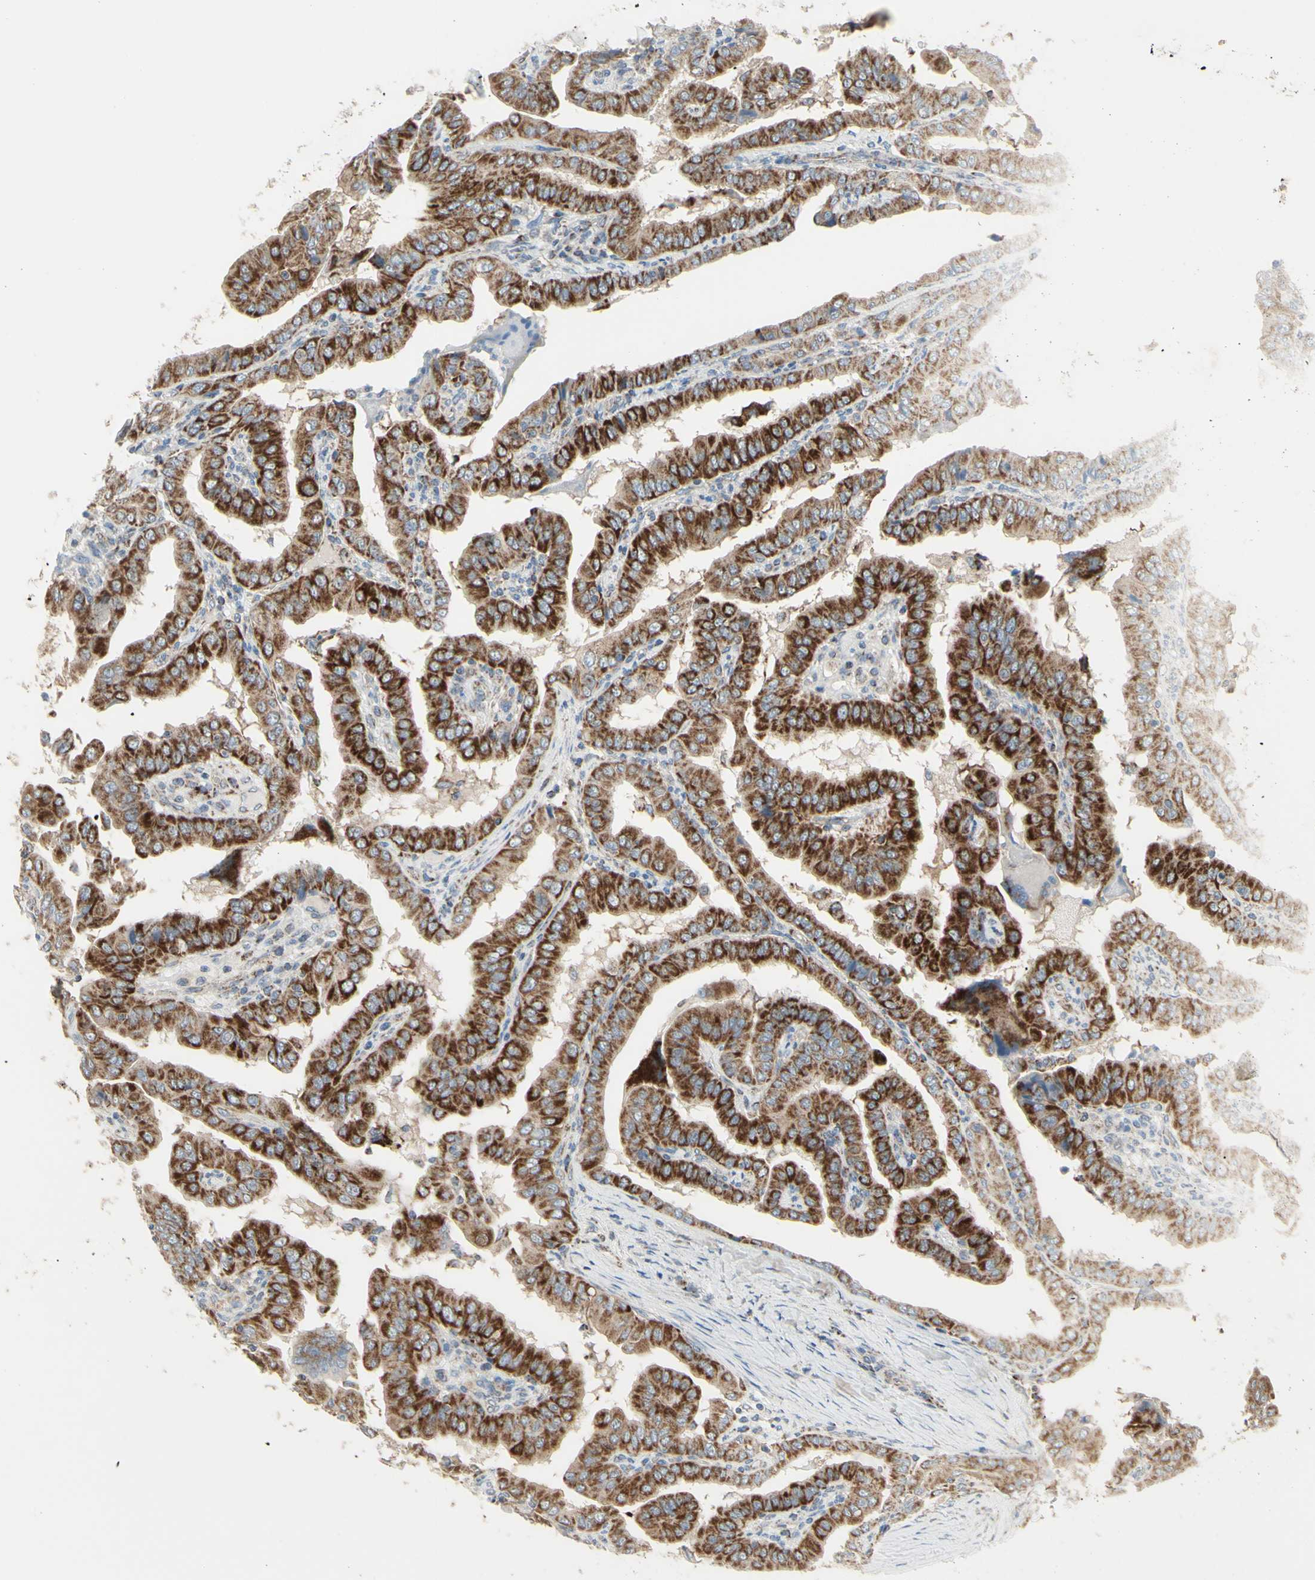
{"staining": {"intensity": "moderate", "quantity": ">75%", "location": "cytoplasmic/membranous"}, "tissue": "thyroid cancer", "cell_type": "Tumor cells", "image_type": "cancer", "snomed": [{"axis": "morphology", "description": "Papillary adenocarcinoma, NOS"}, {"axis": "topography", "description": "Thyroid gland"}], "caption": "An image showing moderate cytoplasmic/membranous staining in approximately >75% of tumor cells in thyroid cancer (papillary adenocarcinoma), as visualized by brown immunohistochemical staining.", "gene": "FAM171B", "patient": {"sex": "male", "age": 33}}